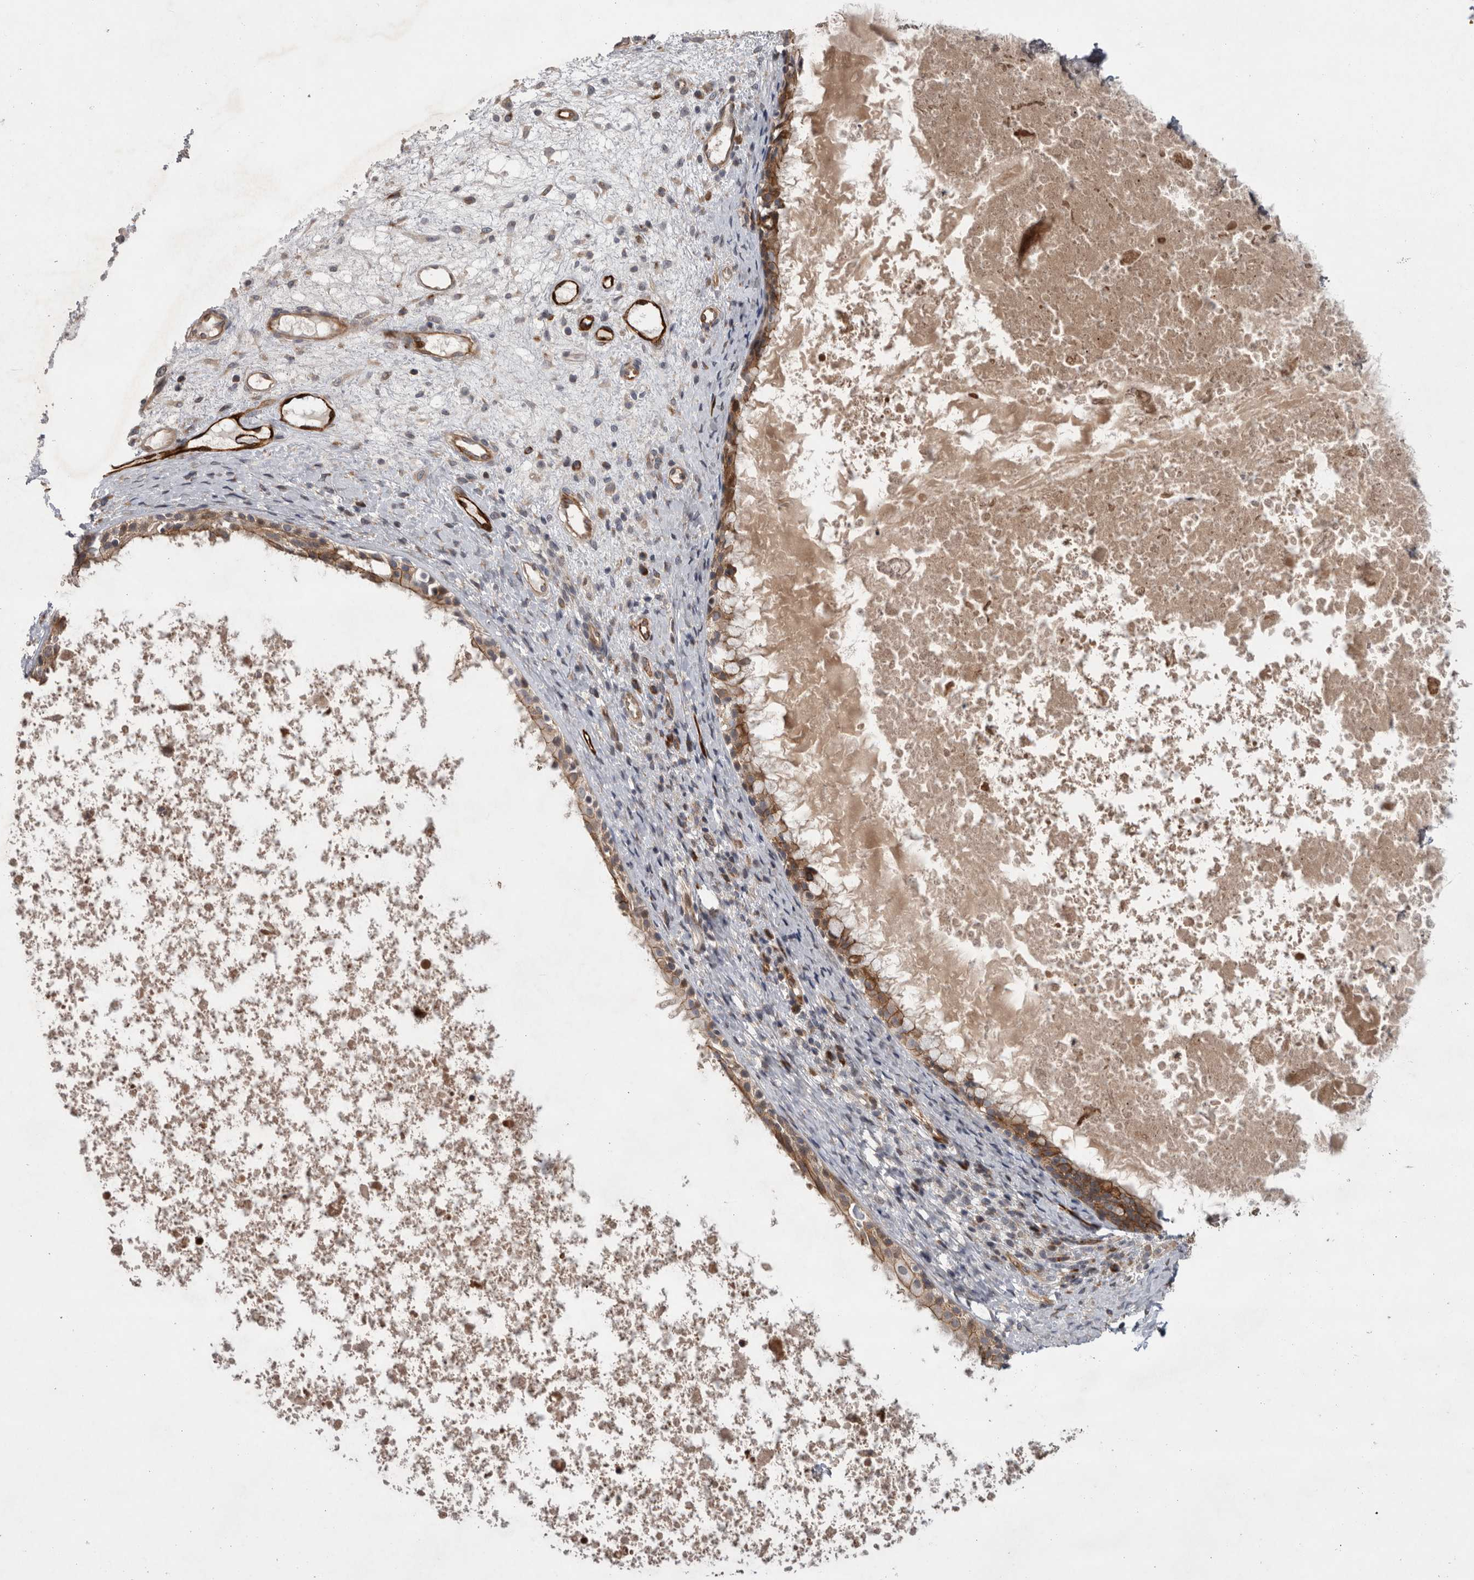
{"staining": {"intensity": "moderate", "quantity": ">75%", "location": "cytoplasmic/membranous"}, "tissue": "nasopharynx", "cell_type": "Respiratory epithelial cells", "image_type": "normal", "snomed": [{"axis": "morphology", "description": "Normal tissue, NOS"}, {"axis": "topography", "description": "Nasopharynx"}], "caption": "A brown stain highlights moderate cytoplasmic/membranous positivity of a protein in respiratory epithelial cells of unremarkable nasopharynx. (DAB IHC with brightfield microscopy, high magnification).", "gene": "MPDZ", "patient": {"sex": "male", "age": 22}}